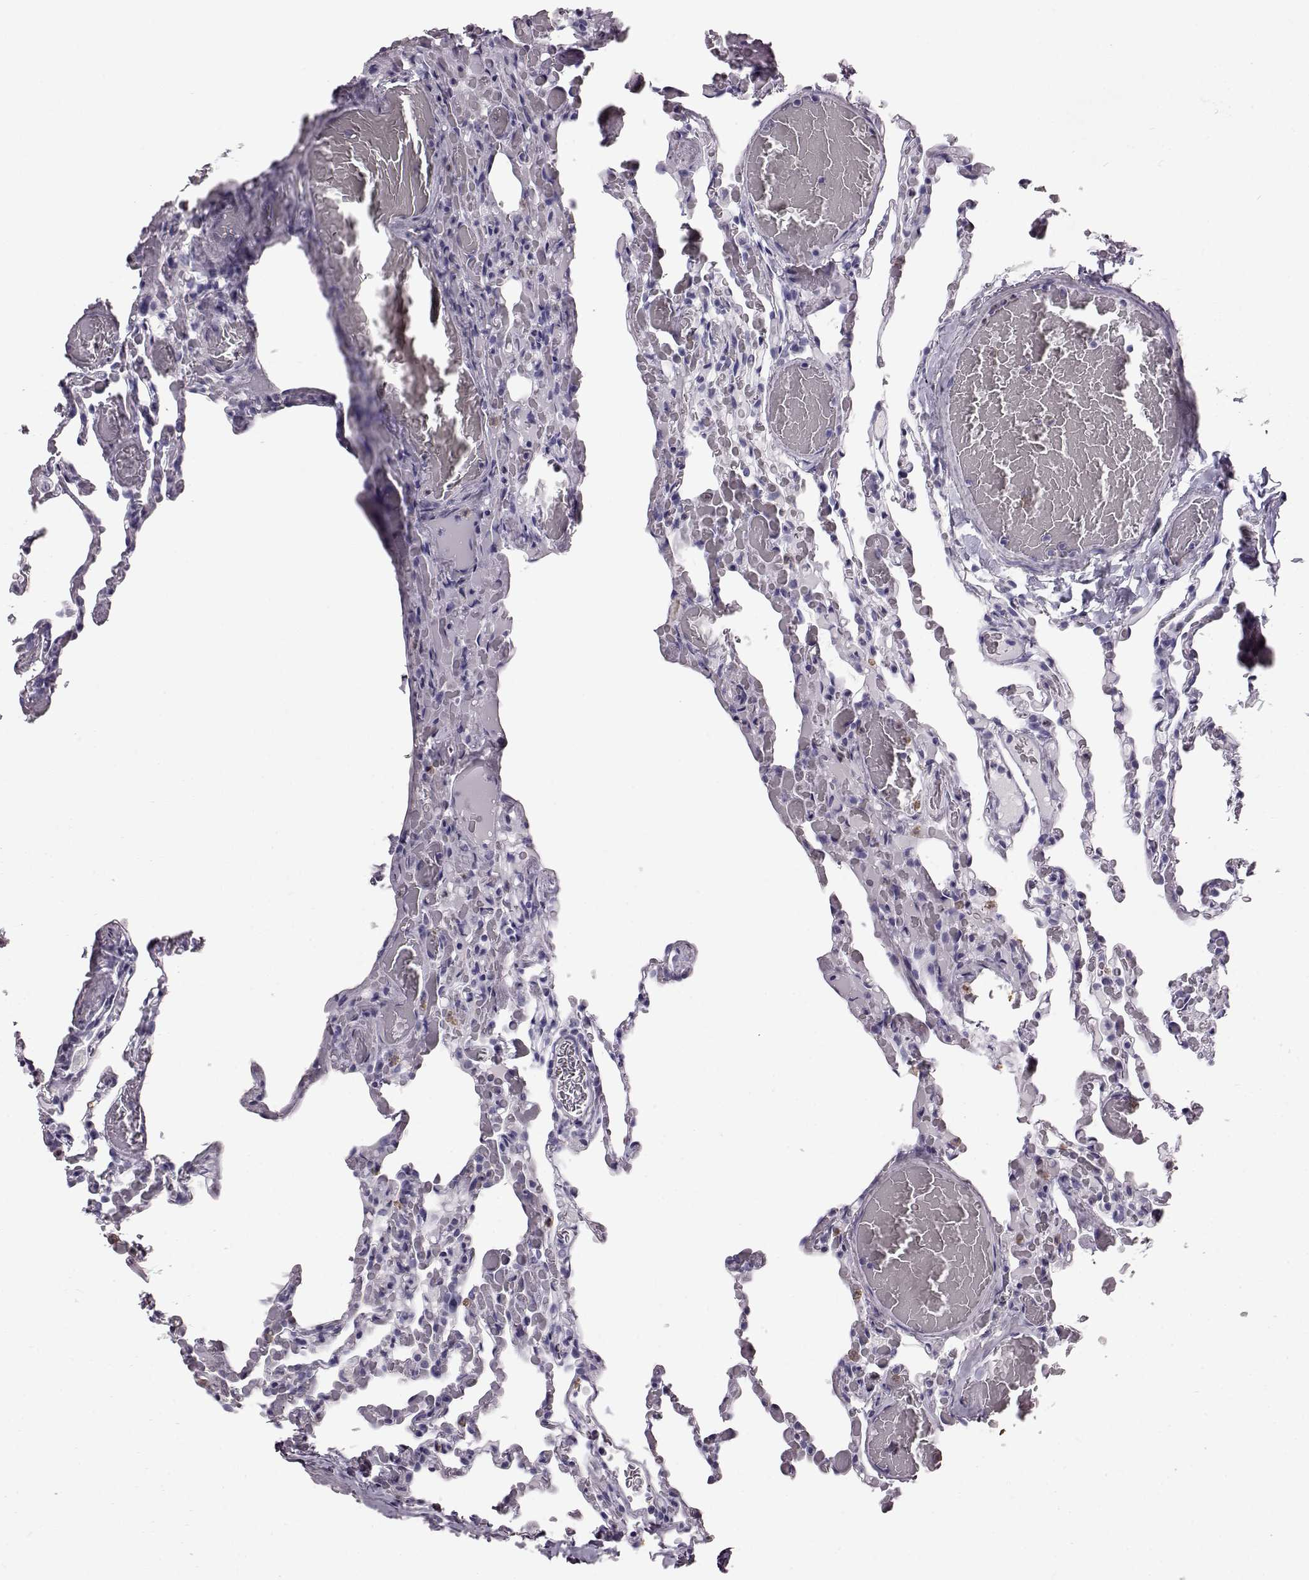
{"staining": {"intensity": "negative", "quantity": "none", "location": "none"}, "tissue": "lung", "cell_type": "Alveolar cells", "image_type": "normal", "snomed": [{"axis": "morphology", "description": "Normal tissue, NOS"}, {"axis": "topography", "description": "Lung"}], "caption": "The histopathology image demonstrates no significant expression in alveolar cells of lung.", "gene": "FUT4", "patient": {"sex": "female", "age": 43}}